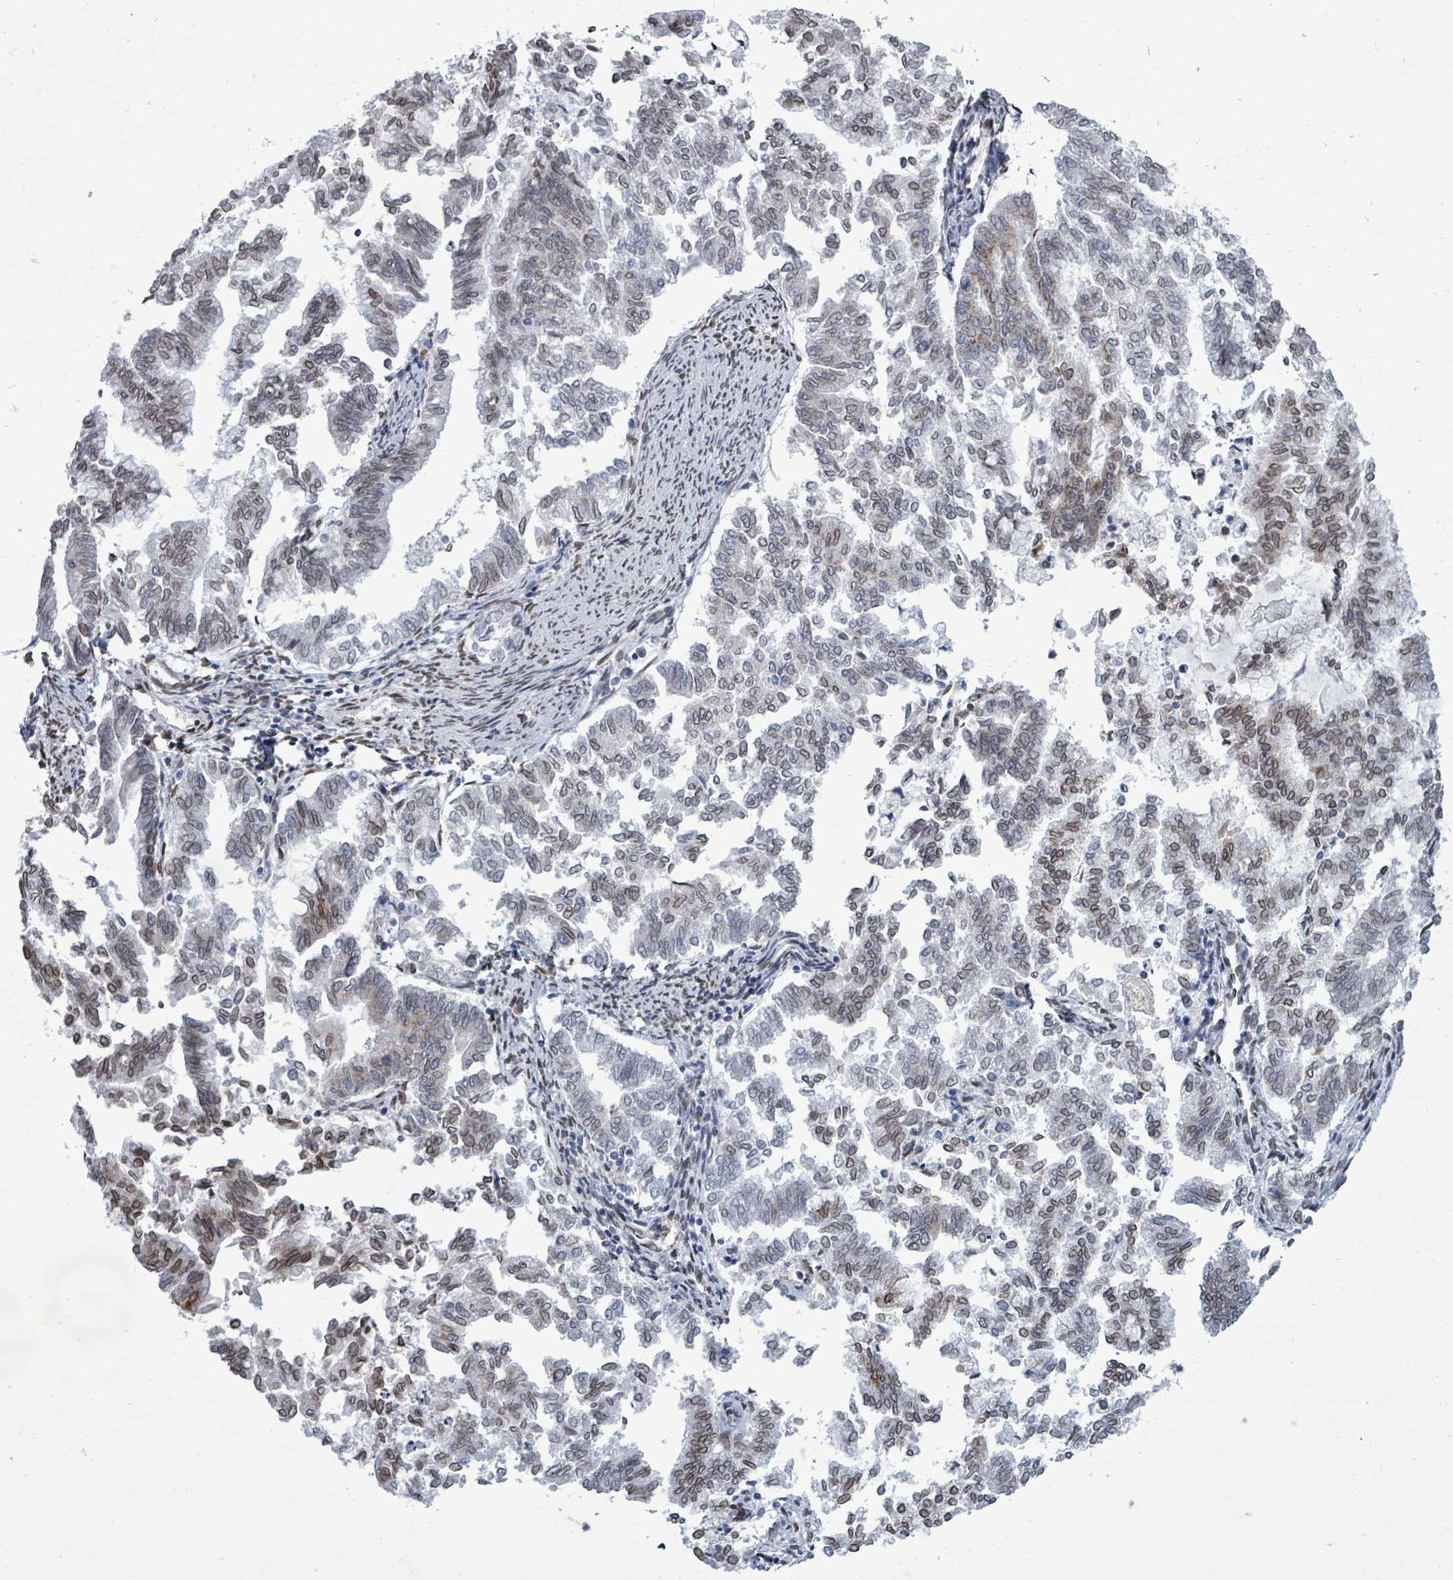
{"staining": {"intensity": "moderate", "quantity": "<25%", "location": "cytoplasmic/membranous,nuclear"}, "tissue": "endometrial cancer", "cell_type": "Tumor cells", "image_type": "cancer", "snomed": [{"axis": "morphology", "description": "Adenocarcinoma, NOS"}, {"axis": "topography", "description": "Endometrium"}], "caption": "A histopathology image showing moderate cytoplasmic/membranous and nuclear expression in approximately <25% of tumor cells in endometrial adenocarcinoma, as visualized by brown immunohistochemical staining.", "gene": "ARFGAP1", "patient": {"sex": "female", "age": 79}}